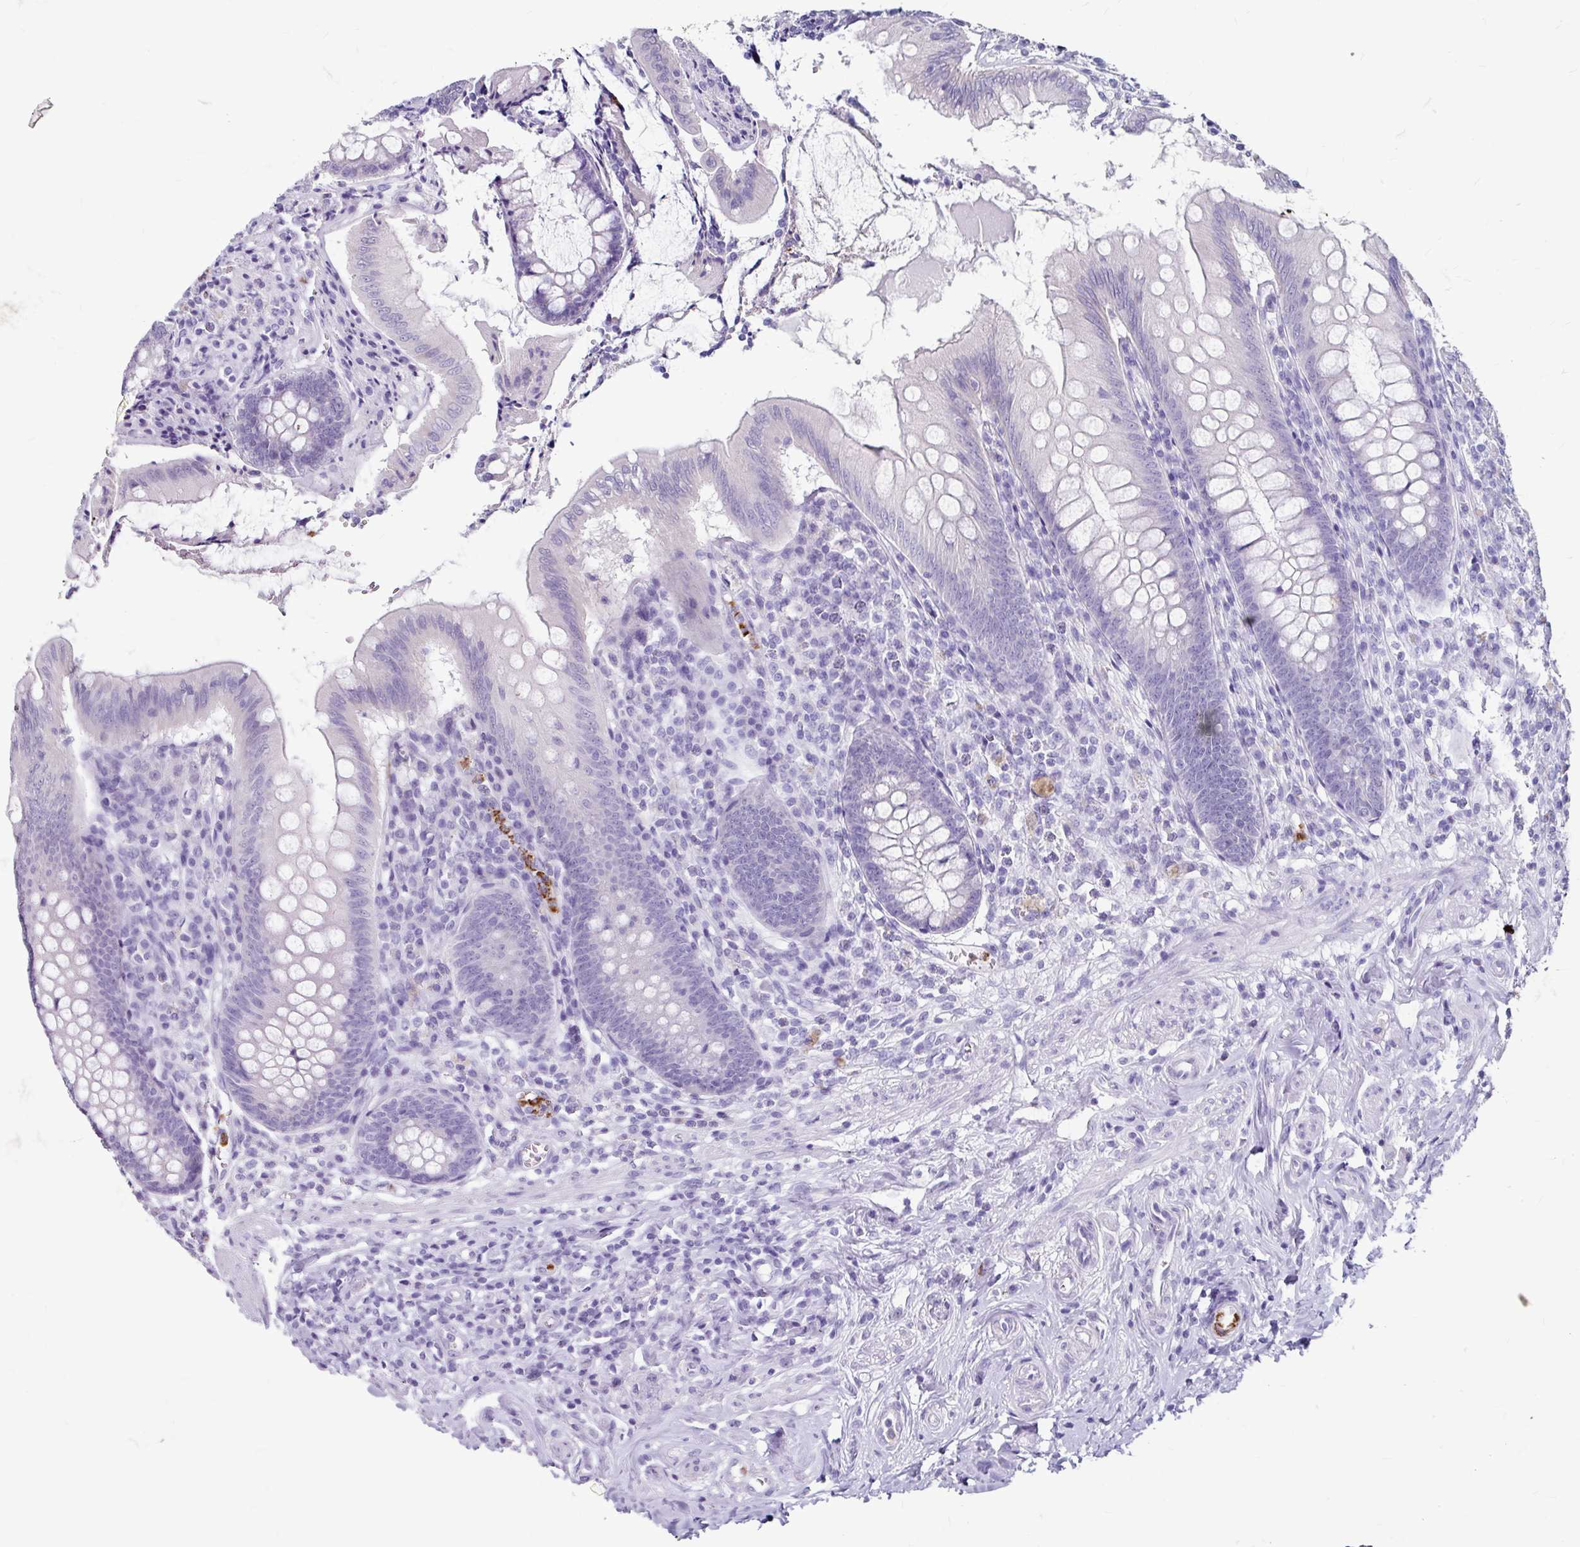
{"staining": {"intensity": "negative", "quantity": "none", "location": "none"}, "tissue": "appendix", "cell_type": "Glandular cells", "image_type": "normal", "snomed": [{"axis": "morphology", "description": "Normal tissue, NOS"}, {"axis": "topography", "description": "Appendix"}], "caption": "Immunohistochemistry (IHC) of unremarkable appendix exhibits no positivity in glandular cells. (Stains: DAB (3,3'-diaminobenzidine) IHC with hematoxylin counter stain, Microscopy: brightfield microscopy at high magnification).", "gene": "ANKRD1", "patient": {"sex": "female", "age": 51}}